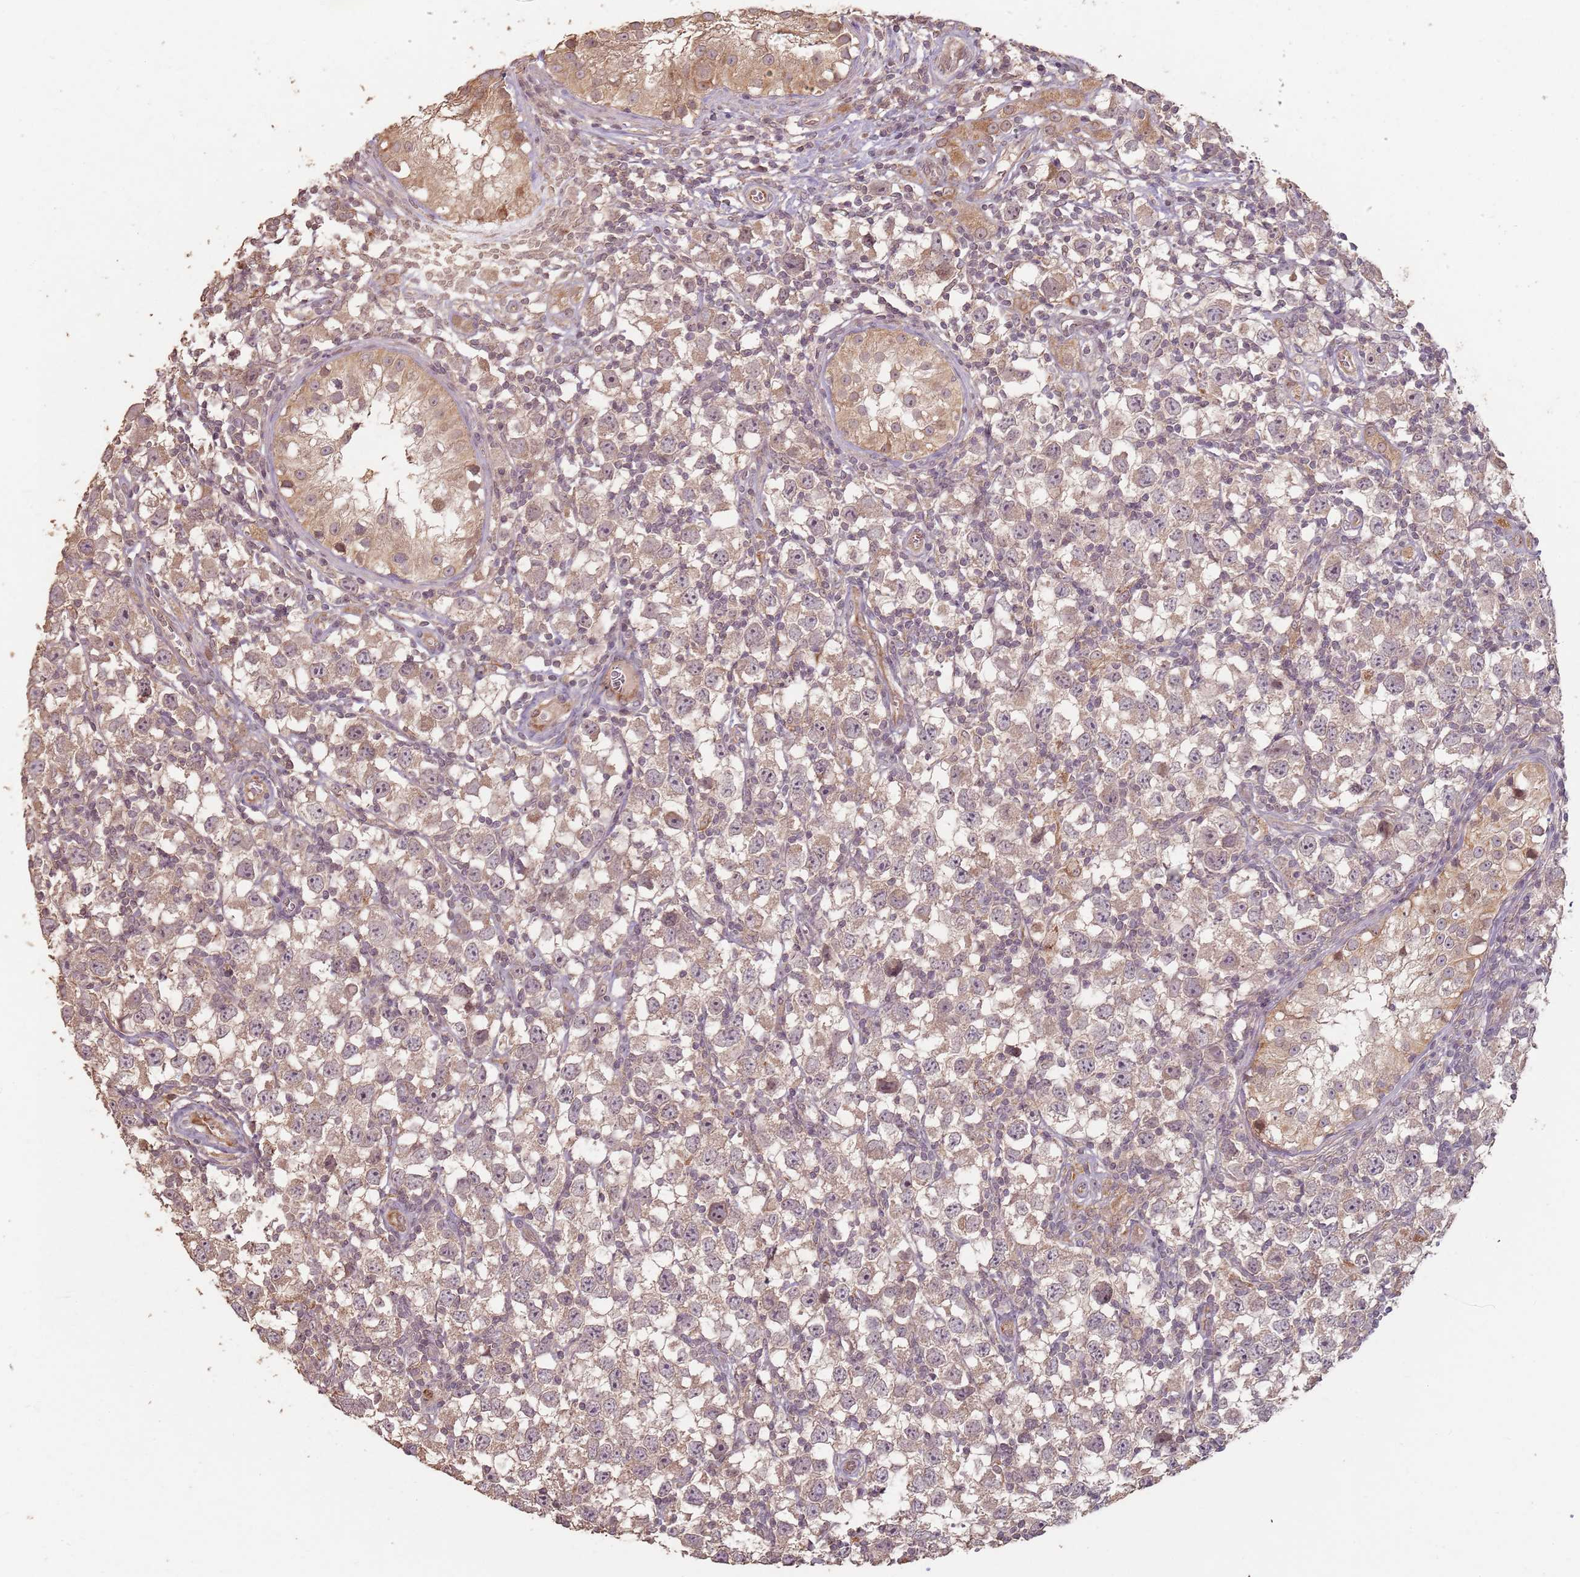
{"staining": {"intensity": "weak", "quantity": ">75%", "location": "cytoplasmic/membranous"}, "tissue": "testis cancer", "cell_type": "Tumor cells", "image_type": "cancer", "snomed": [{"axis": "morphology", "description": "Seminoma, NOS"}, {"axis": "morphology", "description": "Carcinoma, Embryonal, NOS"}, {"axis": "topography", "description": "Testis"}], "caption": "This is an image of immunohistochemistry (IHC) staining of embryonal carcinoma (testis), which shows weak staining in the cytoplasmic/membranous of tumor cells.", "gene": "CCDC168", "patient": {"sex": "male", "age": 29}}